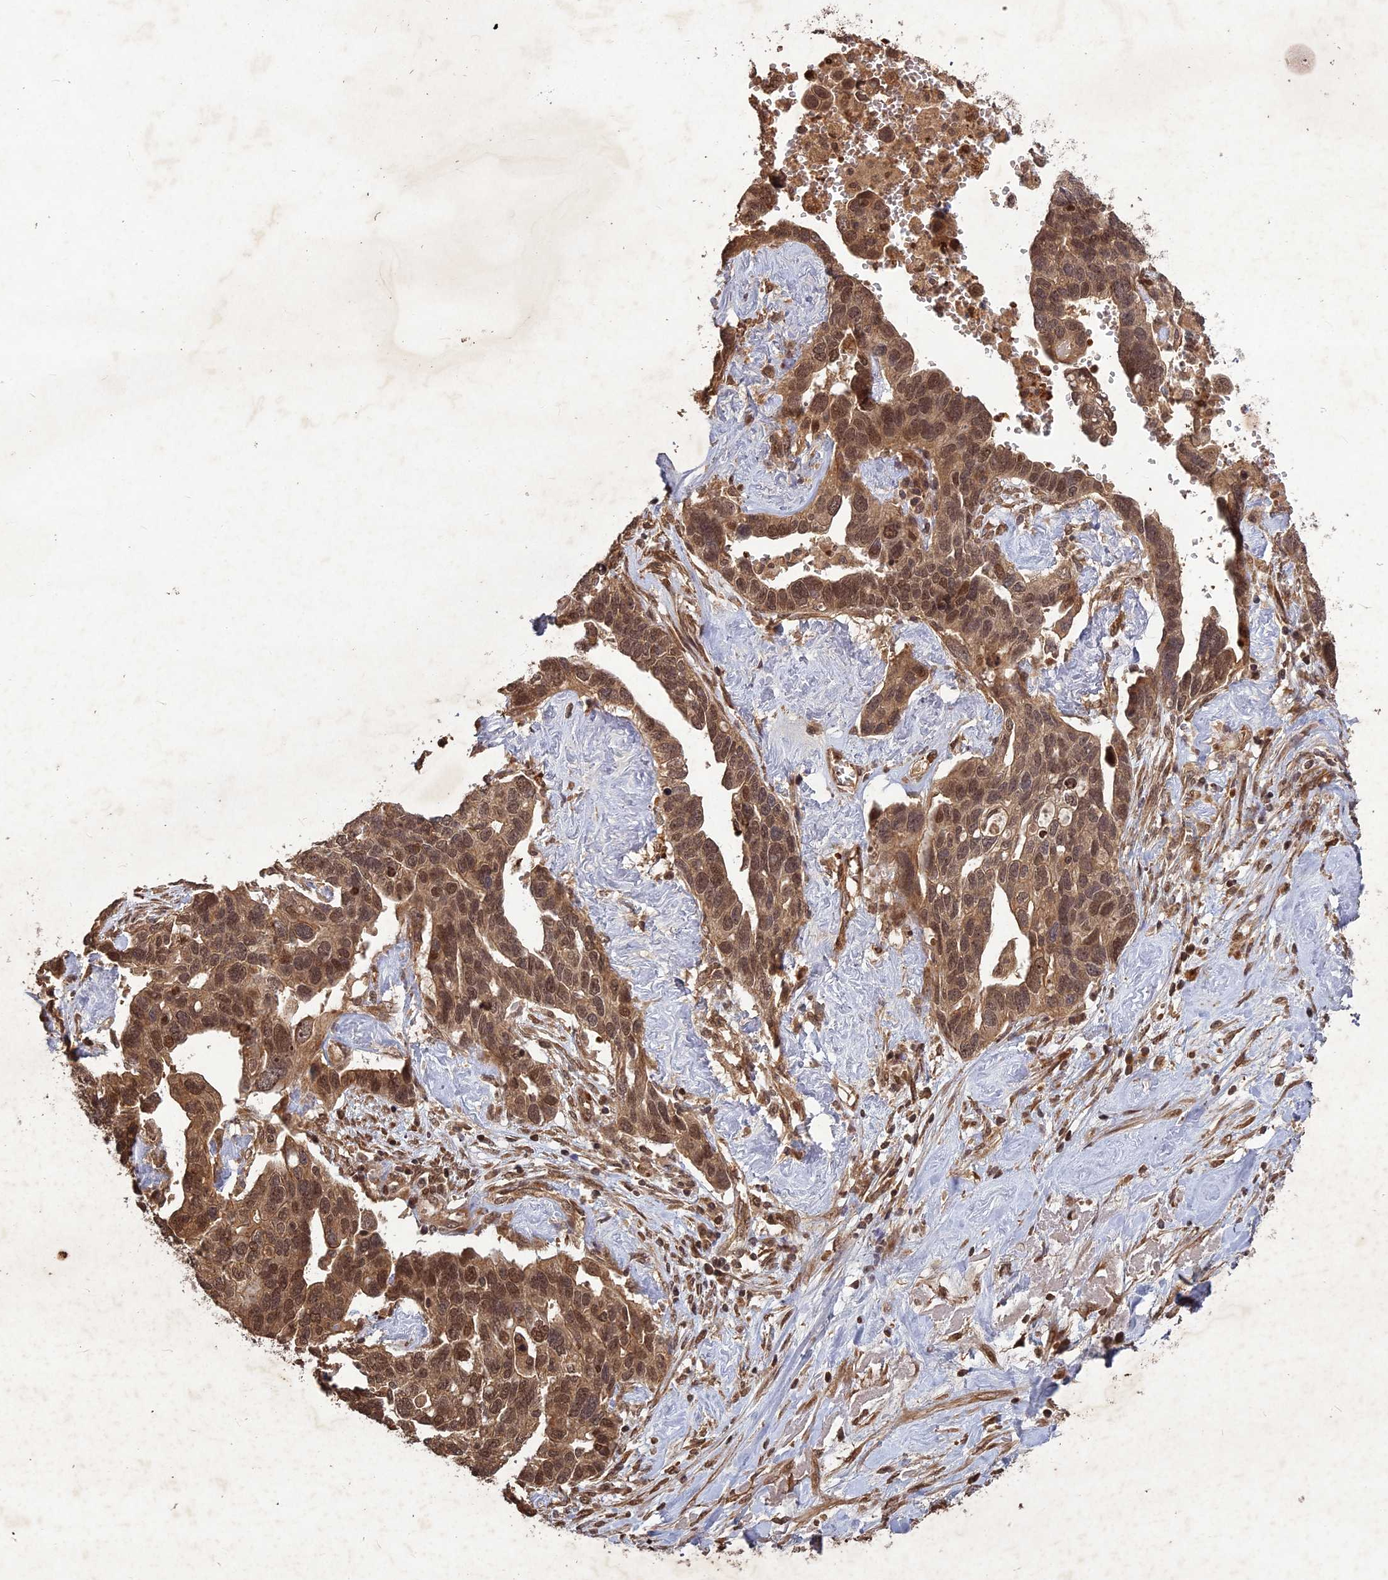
{"staining": {"intensity": "moderate", "quantity": ">75%", "location": "cytoplasmic/membranous,nuclear"}, "tissue": "ovarian cancer", "cell_type": "Tumor cells", "image_type": "cancer", "snomed": [{"axis": "morphology", "description": "Cystadenocarcinoma, serous, NOS"}, {"axis": "topography", "description": "Ovary"}], "caption": "Immunohistochemistry (DAB) staining of human serous cystadenocarcinoma (ovarian) exhibits moderate cytoplasmic/membranous and nuclear protein staining in about >75% of tumor cells.", "gene": "SRMS", "patient": {"sex": "female", "age": 54}}